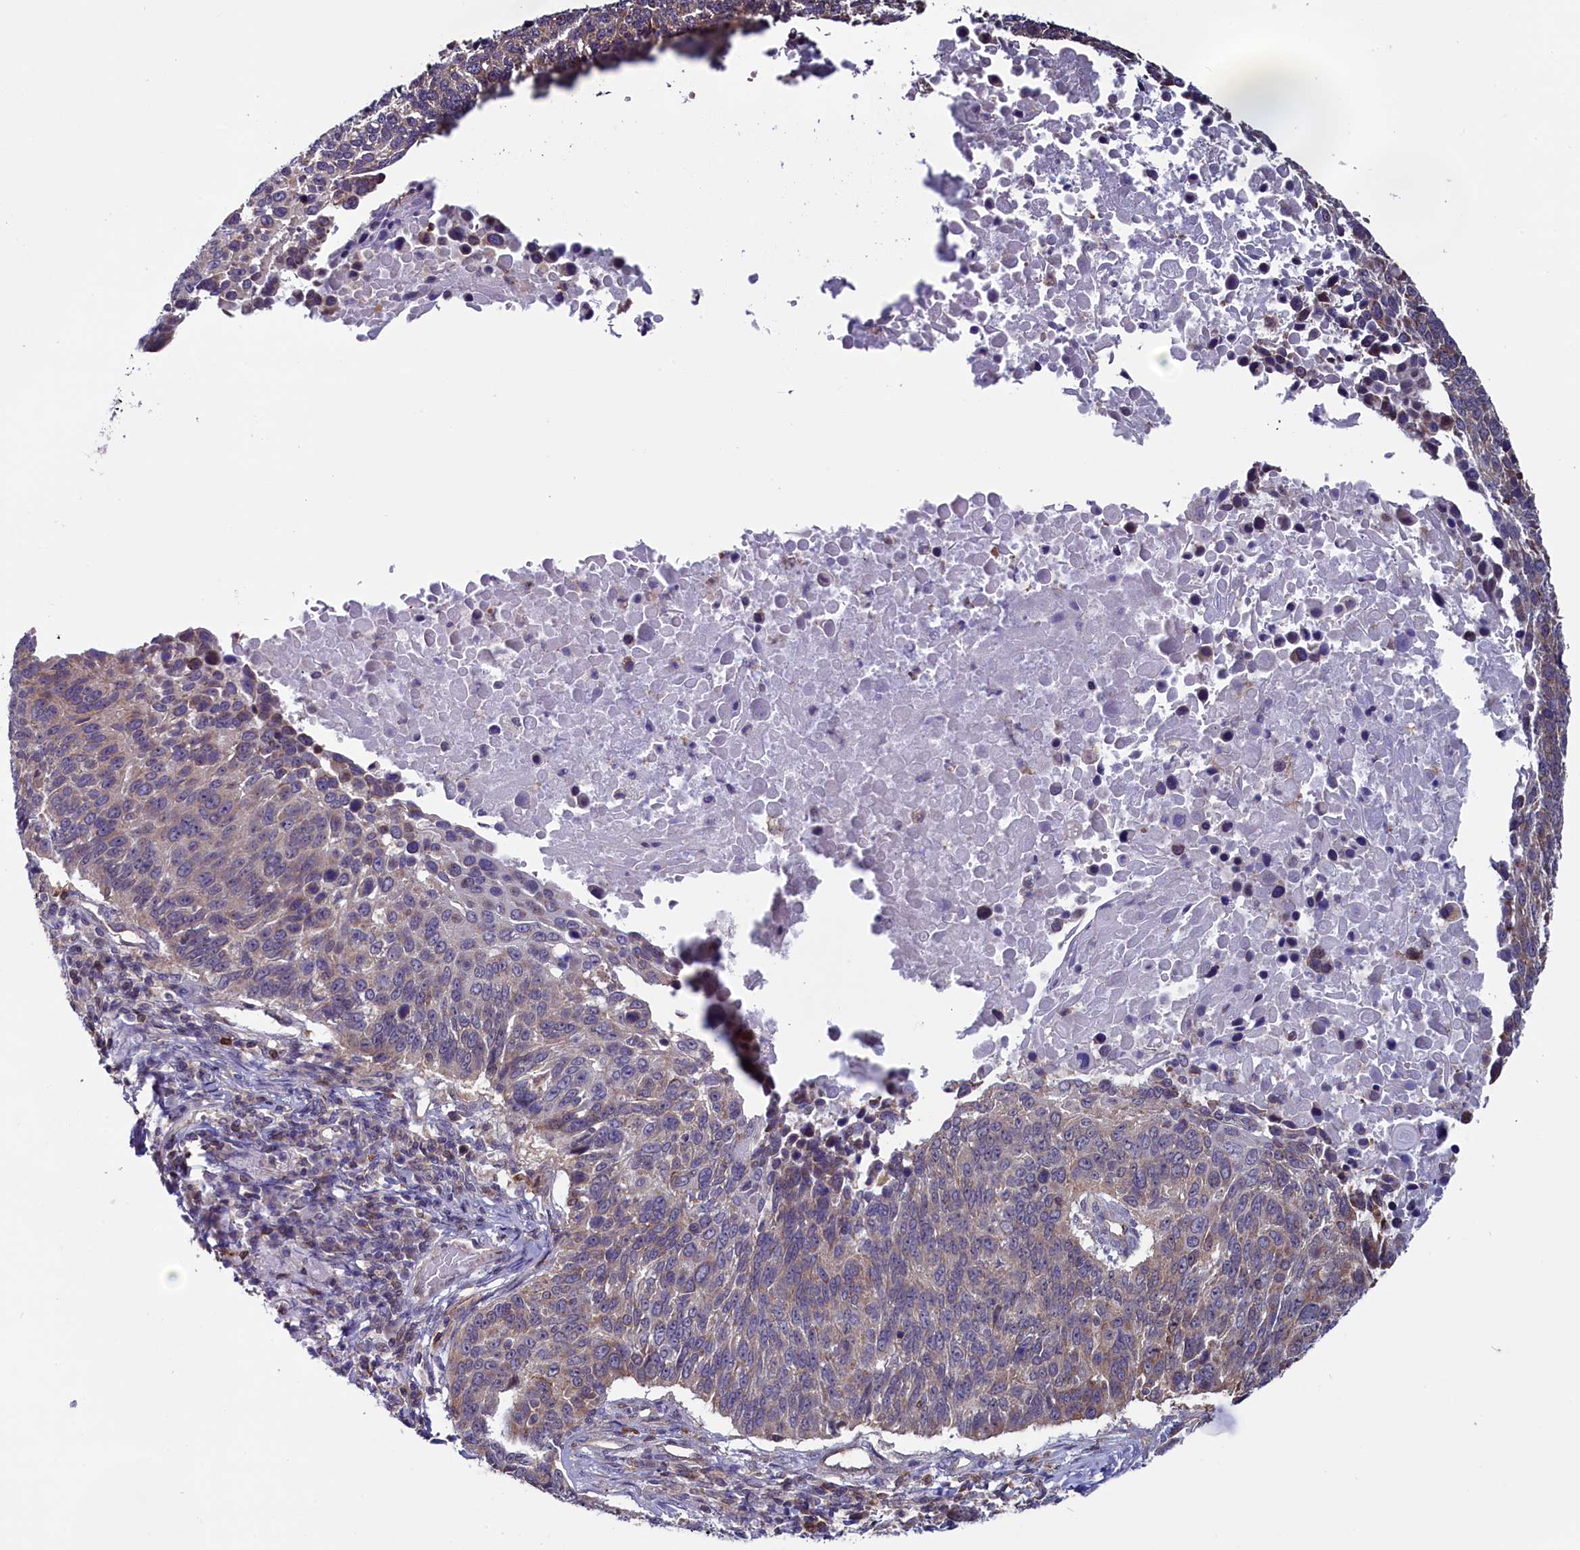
{"staining": {"intensity": "weak", "quantity": "25%-75%", "location": "cytoplasmic/membranous"}, "tissue": "lung cancer", "cell_type": "Tumor cells", "image_type": "cancer", "snomed": [{"axis": "morphology", "description": "Normal tissue, NOS"}, {"axis": "morphology", "description": "Squamous cell carcinoma, NOS"}, {"axis": "topography", "description": "Lymph node"}, {"axis": "topography", "description": "Lung"}], "caption": "This is a micrograph of immunohistochemistry (IHC) staining of squamous cell carcinoma (lung), which shows weak staining in the cytoplasmic/membranous of tumor cells.", "gene": "CIAPIN1", "patient": {"sex": "male", "age": 66}}